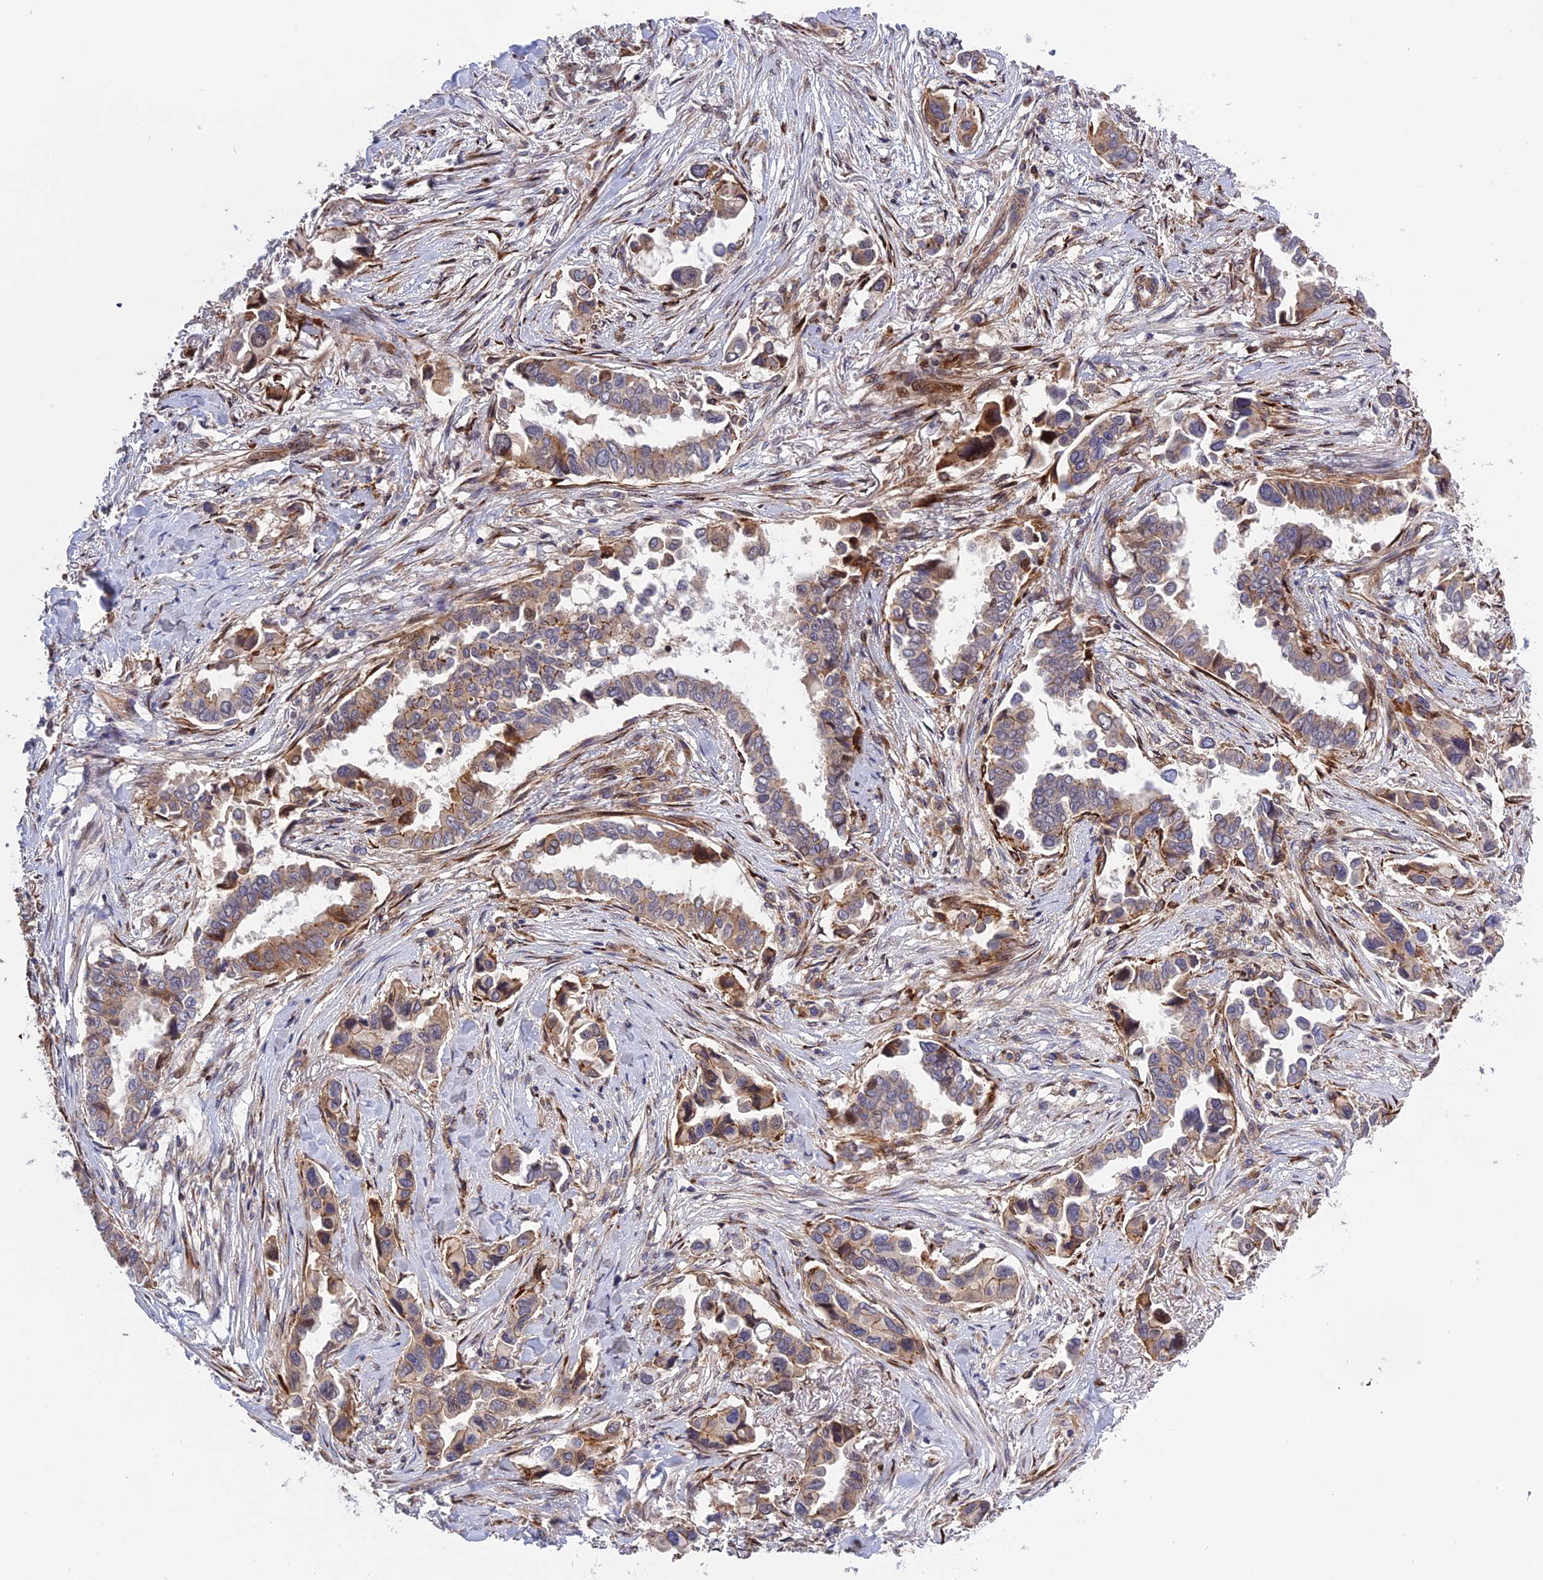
{"staining": {"intensity": "moderate", "quantity": ">75%", "location": "cytoplasmic/membranous"}, "tissue": "lung cancer", "cell_type": "Tumor cells", "image_type": "cancer", "snomed": [{"axis": "morphology", "description": "Adenocarcinoma, NOS"}, {"axis": "topography", "description": "Lung"}], "caption": "Lung adenocarcinoma was stained to show a protein in brown. There is medium levels of moderate cytoplasmic/membranous positivity in about >75% of tumor cells.", "gene": "DDX60L", "patient": {"sex": "female", "age": 76}}